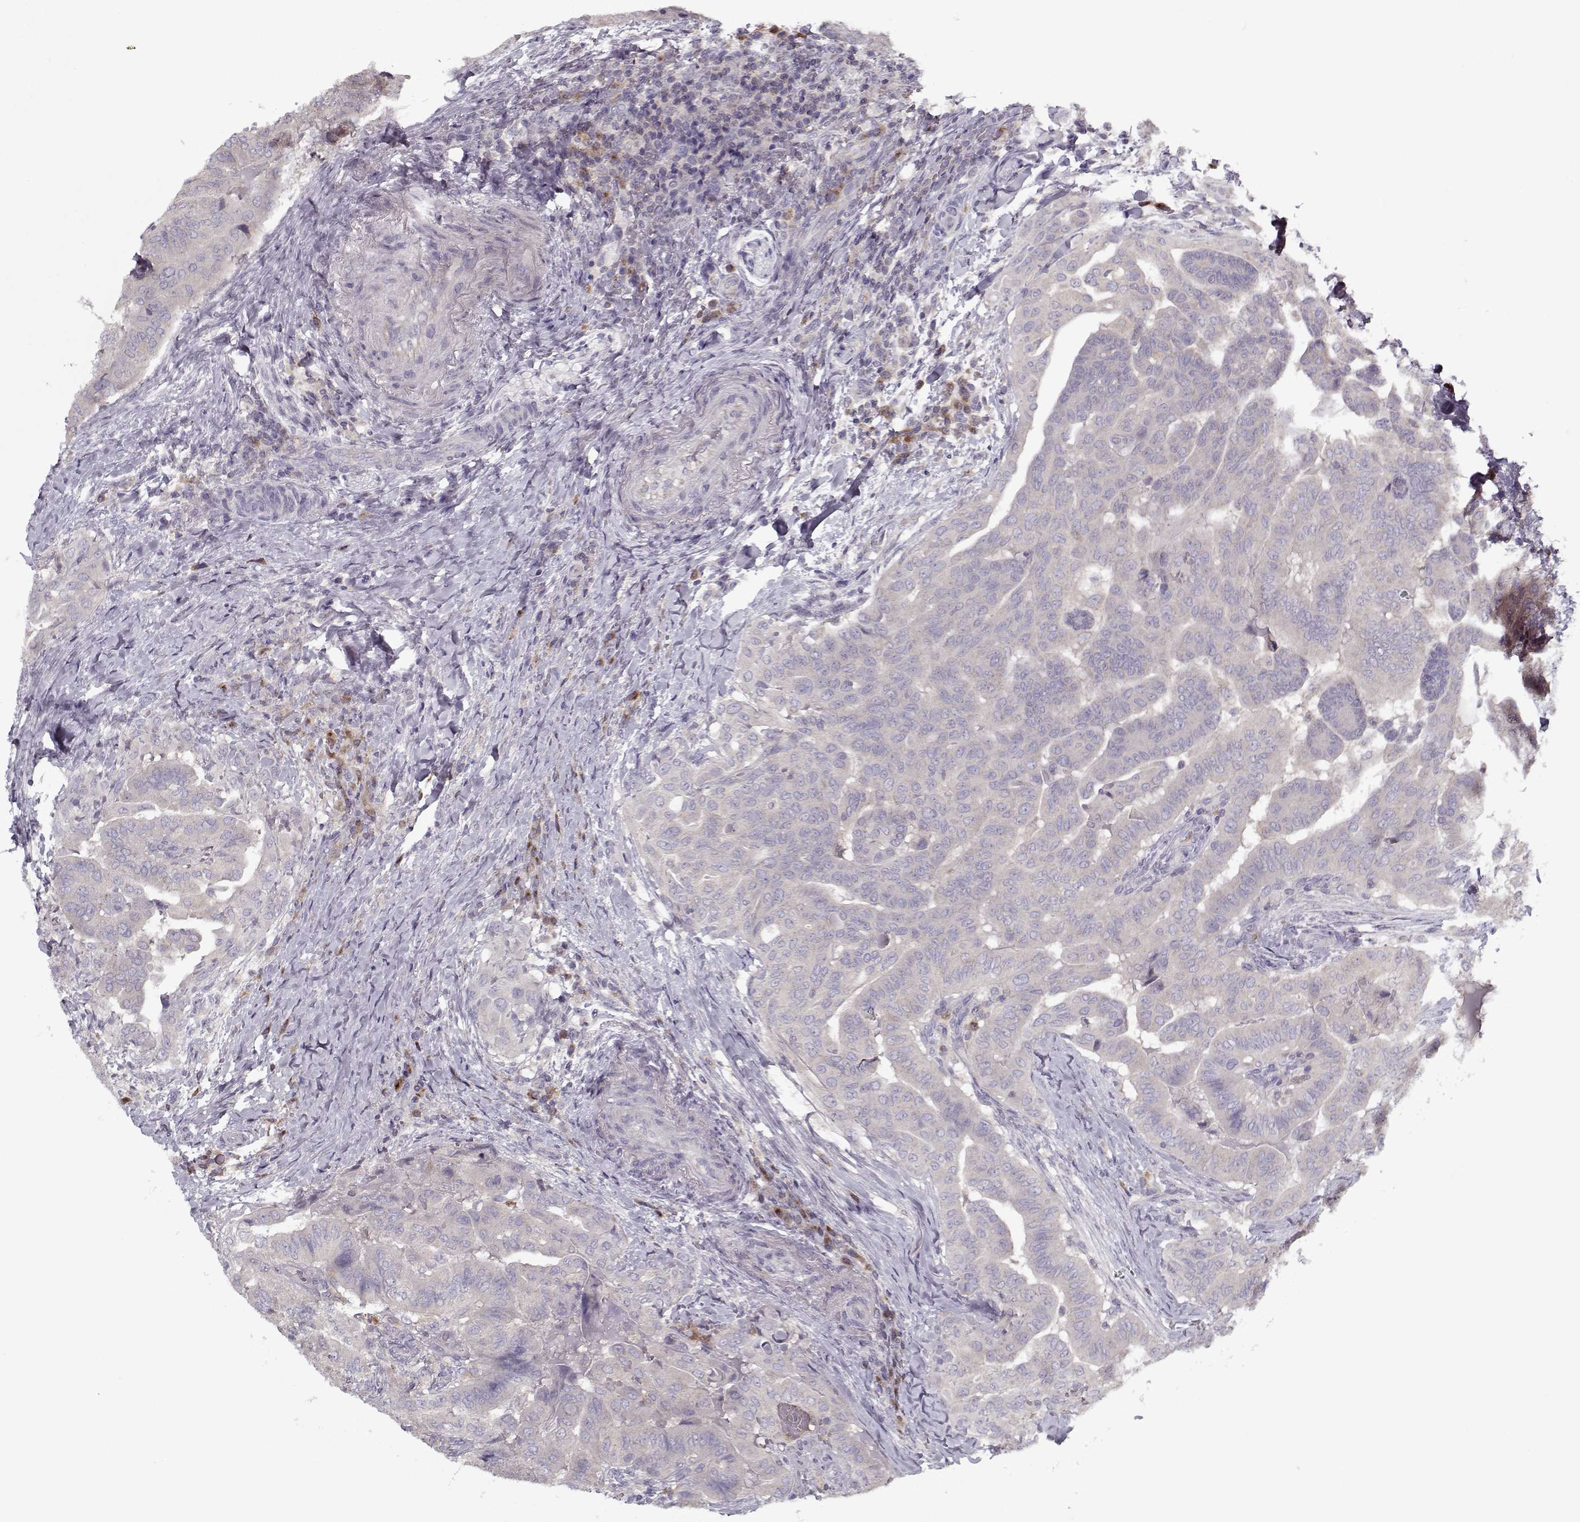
{"staining": {"intensity": "negative", "quantity": "none", "location": "none"}, "tissue": "thyroid cancer", "cell_type": "Tumor cells", "image_type": "cancer", "snomed": [{"axis": "morphology", "description": "Papillary adenocarcinoma, NOS"}, {"axis": "topography", "description": "Thyroid gland"}], "caption": "Immunohistochemistry histopathology image of thyroid papillary adenocarcinoma stained for a protein (brown), which displays no staining in tumor cells. Brightfield microscopy of immunohistochemistry stained with DAB (brown) and hematoxylin (blue), captured at high magnification.", "gene": "UNC13D", "patient": {"sex": "female", "age": 68}}